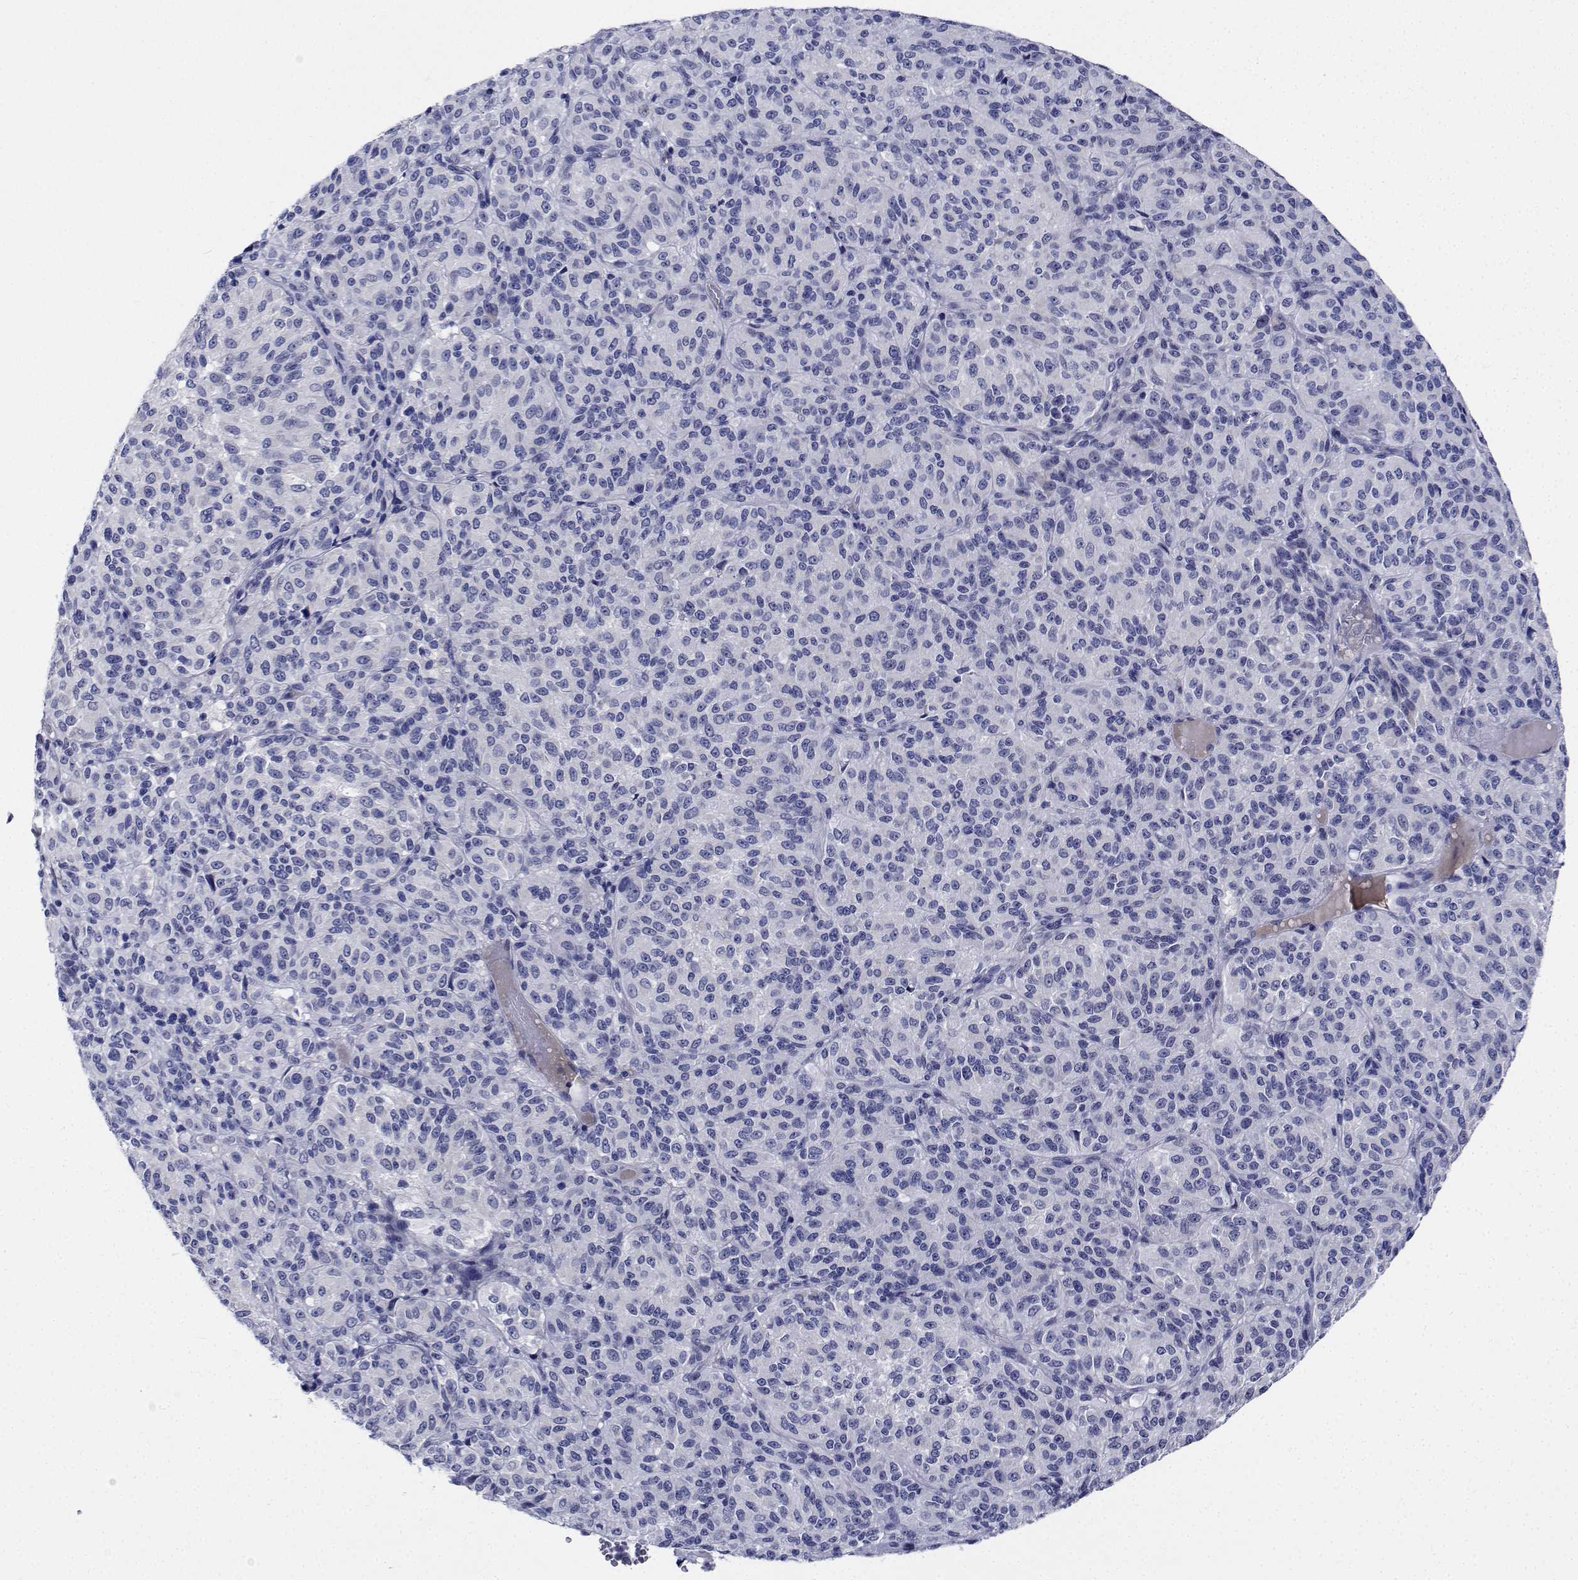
{"staining": {"intensity": "negative", "quantity": "none", "location": "none"}, "tissue": "melanoma", "cell_type": "Tumor cells", "image_type": "cancer", "snomed": [{"axis": "morphology", "description": "Malignant melanoma, Metastatic site"}, {"axis": "topography", "description": "Brain"}], "caption": "Immunohistochemical staining of melanoma exhibits no significant expression in tumor cells.", "gene": "PLXNA4", "patient": {"sex": "female", "age": 56}}